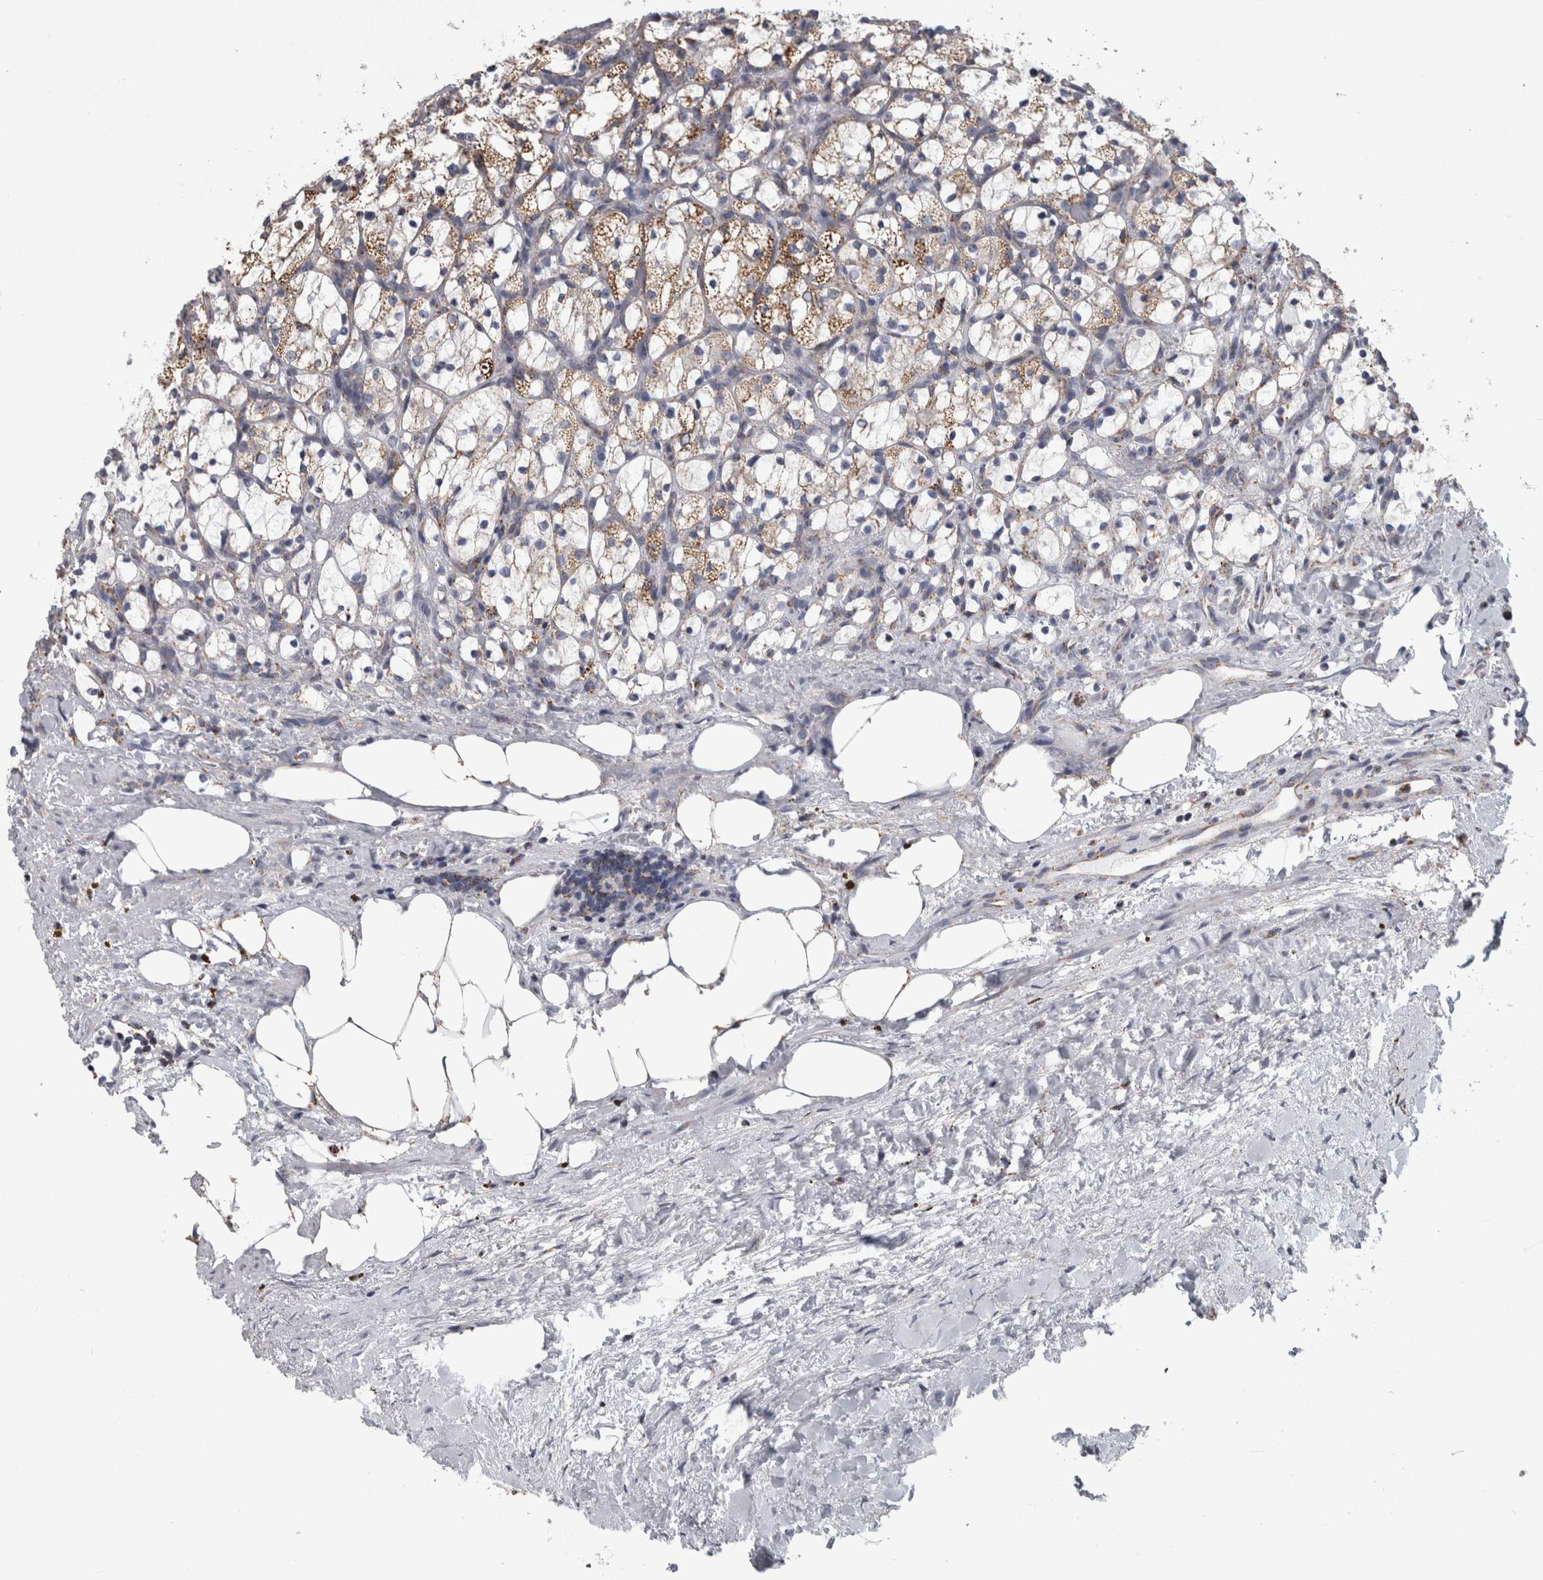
{"staining": {"intensity": "moderate", "quantity": ">75%", "location": "cytoplasmic/membranous"}, "tissue": "renal cancer", "cell_type": "Tumor cells", "image_type": "cancer", "snomed": [{"axis": "morphology", "description": "Adenocarcinoma, NOS"}, {"axis": "topography", "description": "Kidney"}], "caption": "A photomicrograph of human renal cancer (adenocarcinoma) stained for a protein shows moderate cytoplasmic/membranous brown staining in tumor cells.", "gene": "MDH2", "patient": {"sex": "female", "age": 69}}